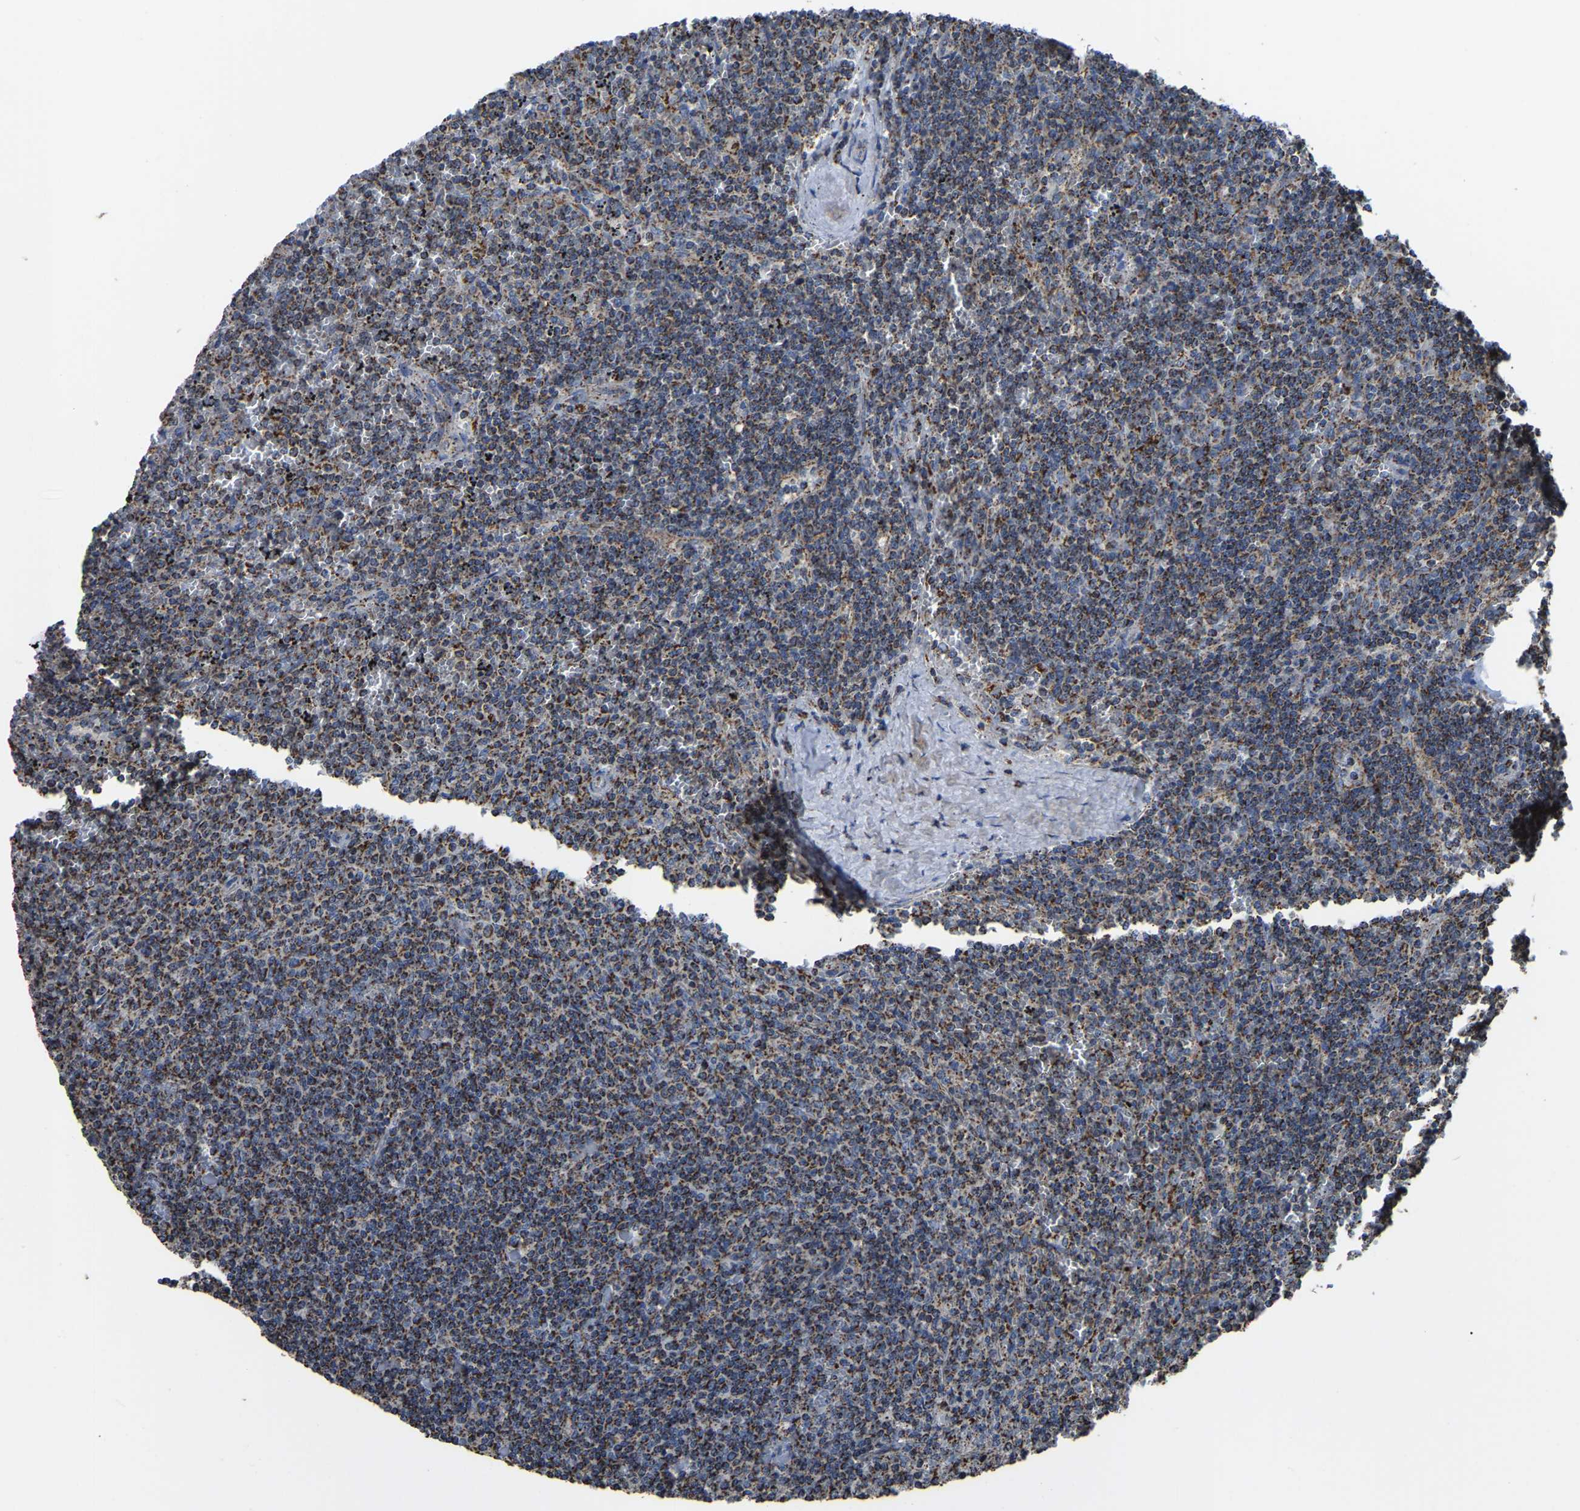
{"staining": {"intensity": "moderate", "quantity": ">75%", "location": "cytoplasmic/membranous"}, "tissue": "lymphoma", "cell_type": "Tumor cells", "image_type": "cancer", "snomed": [{"axis": "morphology", "description": "Malignant lymphoma, non-Hodgkin's type, Low grade"}, {"axis": "topography", "description": "Spleen"}], "caption": "Lymphoma stained for a protein reveals moderate cytoplasmic/membranous positivity in tumor cells.", "gene": "ETFA", "patient": {"sex": "female", "age": 50}}